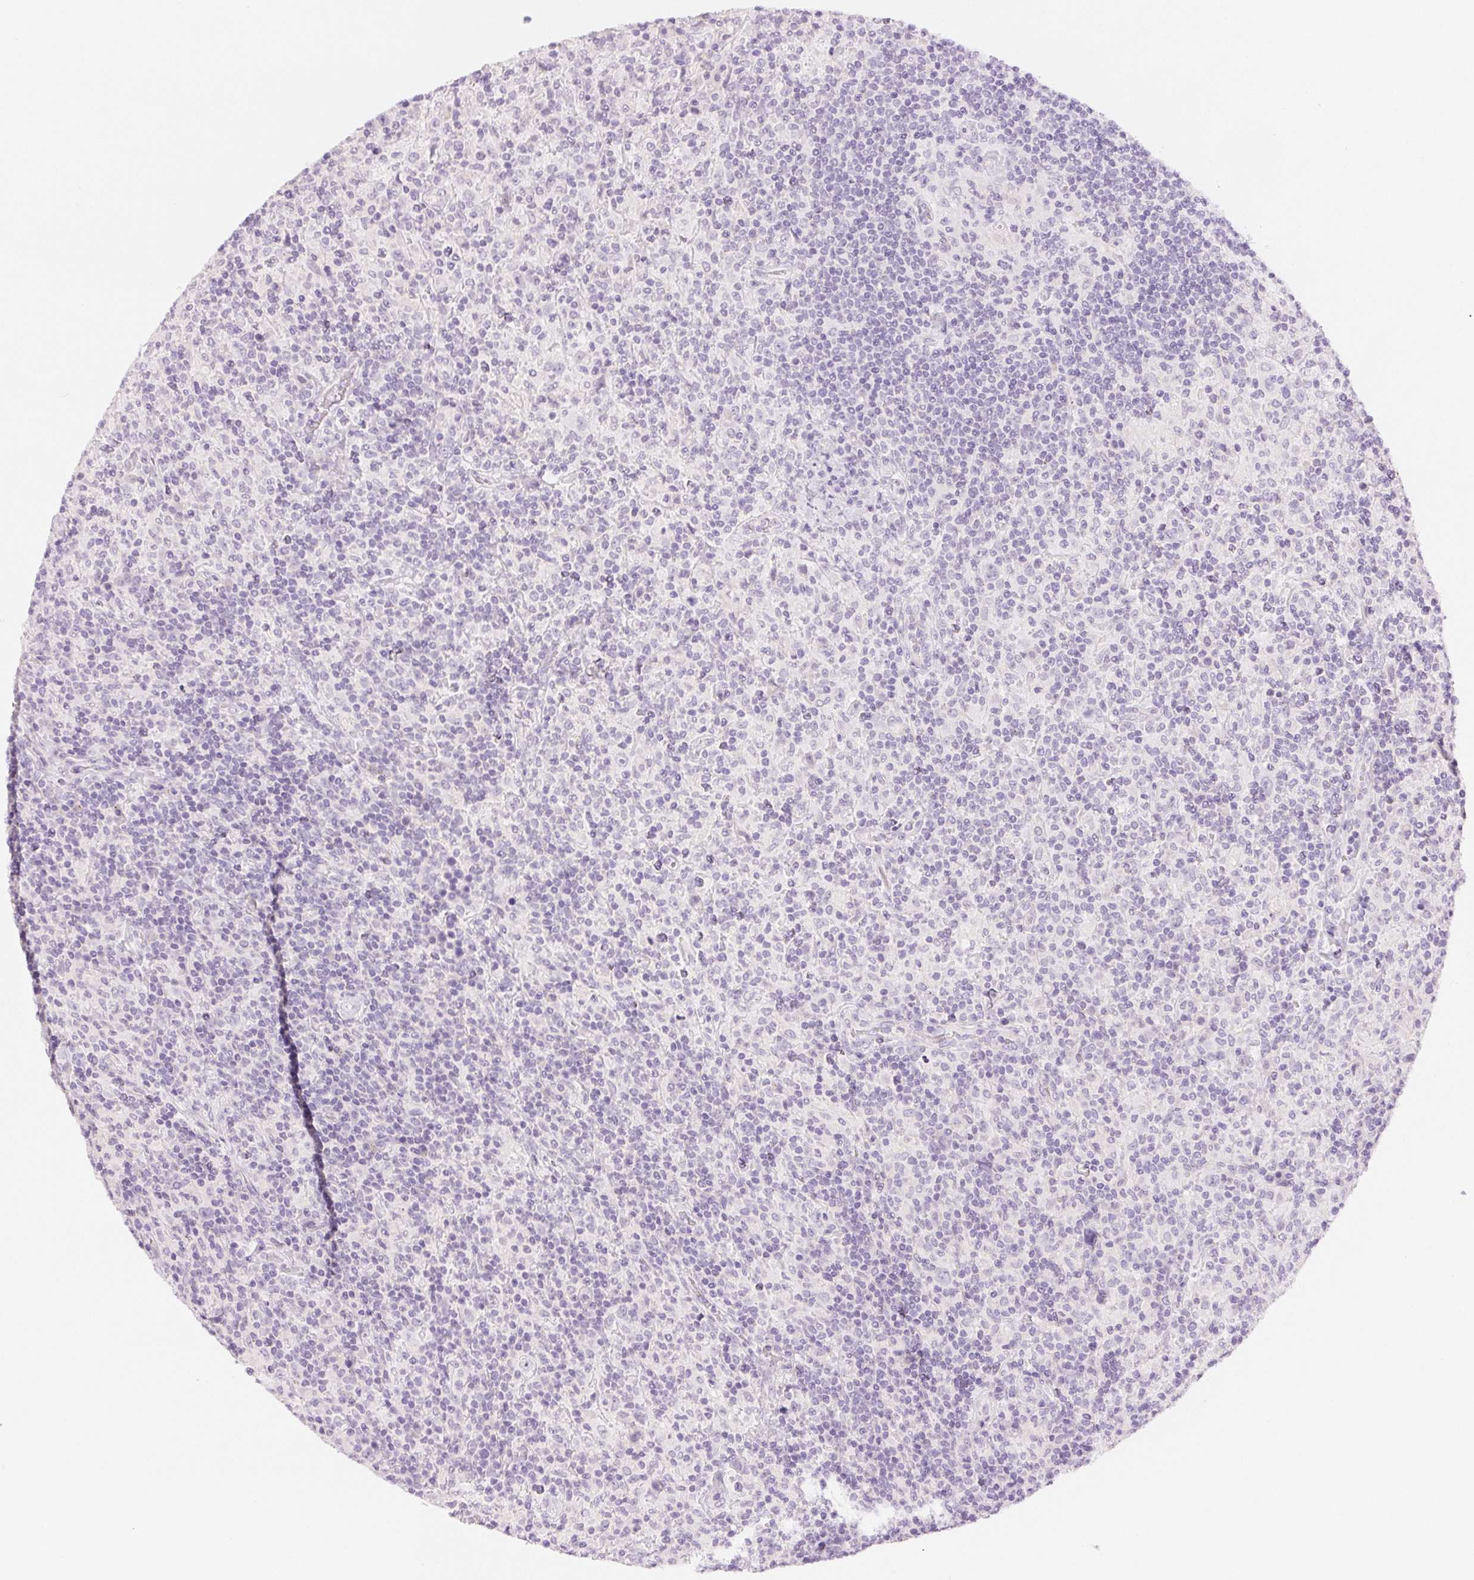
{"staining": {"intensity": "negative", "quantity": "none", "location": "none"}, "tissue": "lymphoma", "cell_type": "Tumor cells", "image_type": "cancer", "snomed": [{"axis": "morphology", "description": "Hodgkin's disease, NOS"}, {"axis": "topography", "description": "Lymph node"}], "caption": "An IHC image of lymphoma is shown. There is no staining in tumor cells of lymphoma.", "gene": "SLC5A2", "patient": {"sex": "male", "age": 70}}